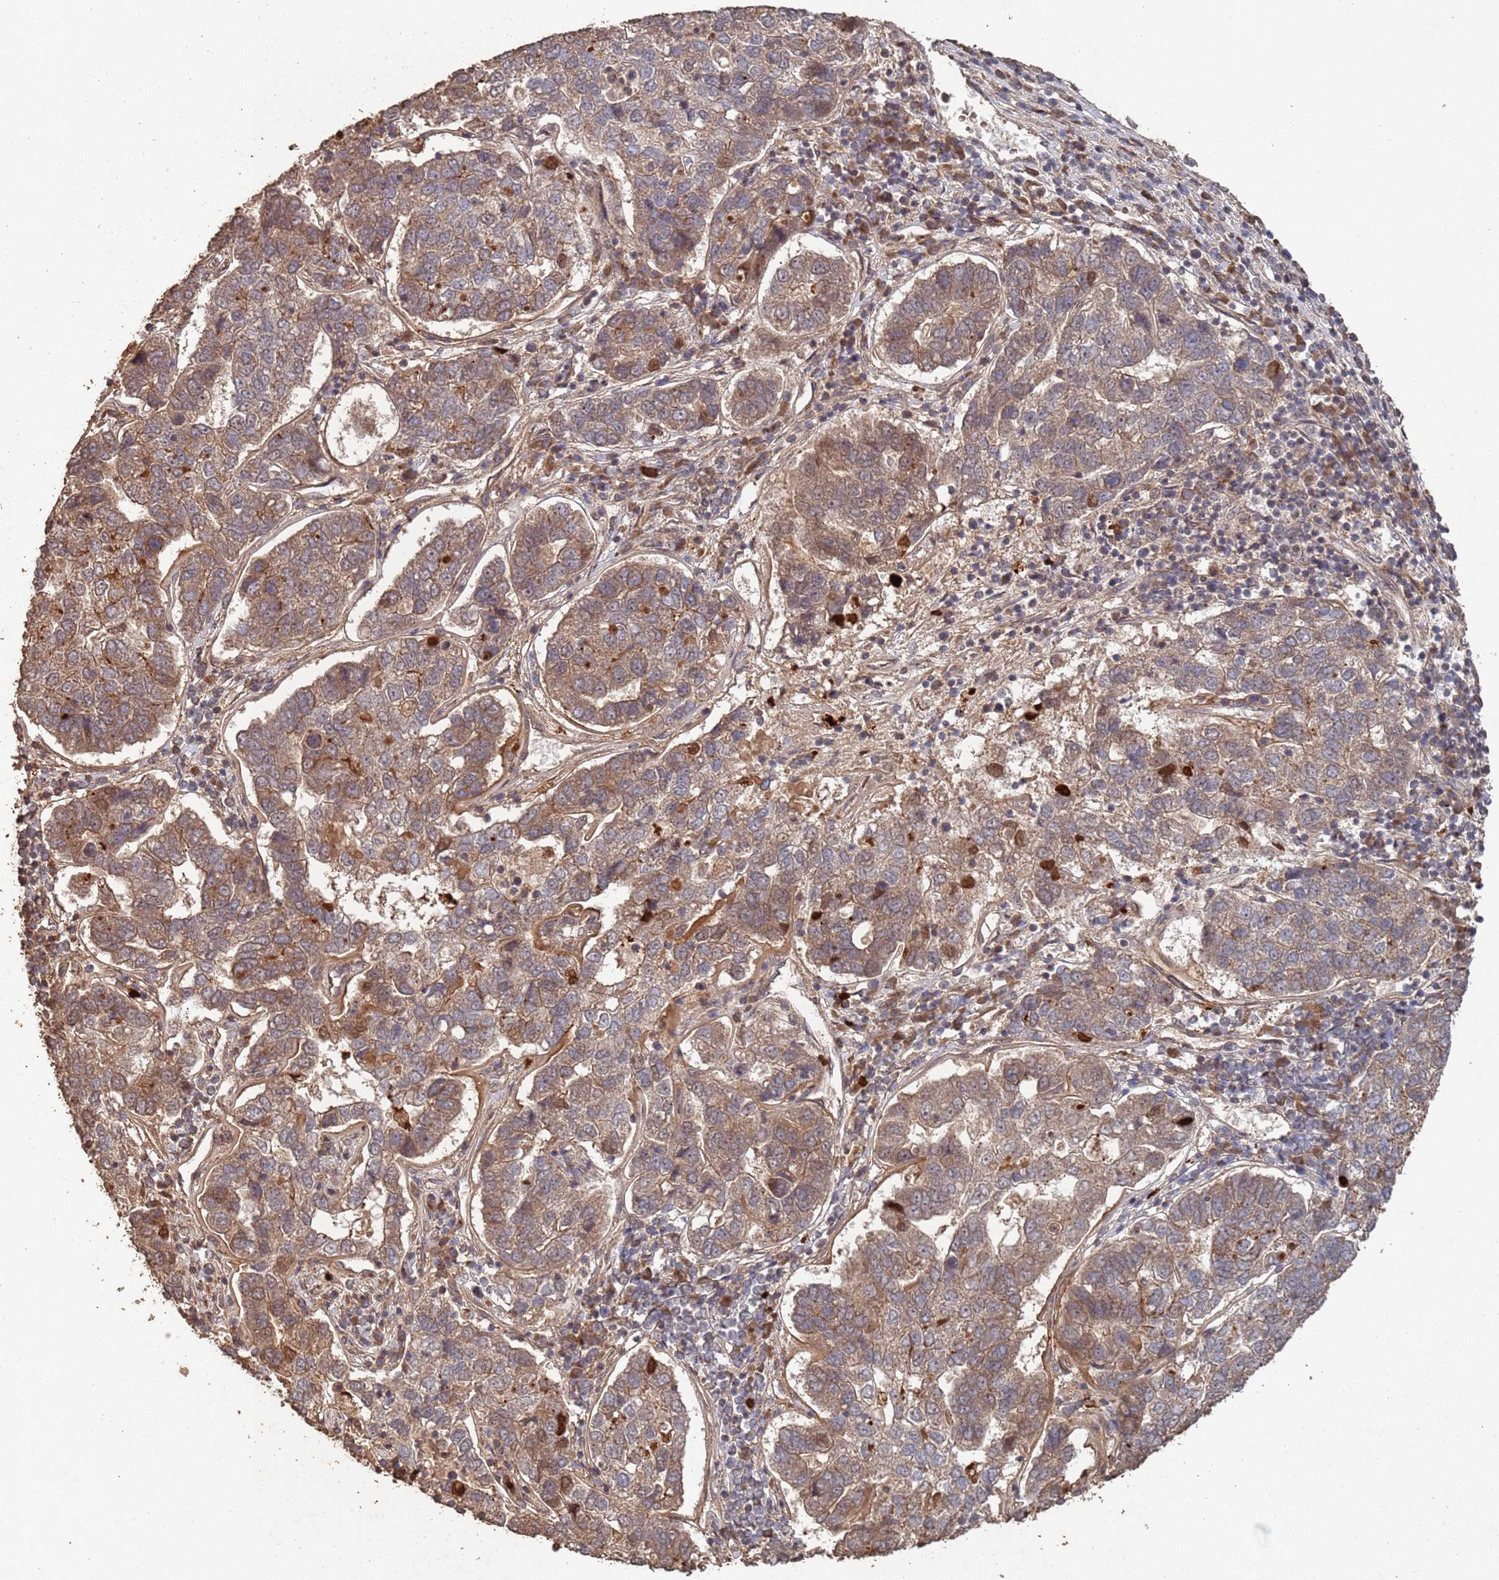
{"staining": {"intensity": "moderate", "quantity": ">75%", "location": "cytoplasmic/membranous"}, "tissue": "pancreatic cancer", "cell_type": "Tumor cells", "image_type": "cancer", "snomed": [{"axis": "morphology", "description": "Adenocarcinoma, NOS"}, {"axis": "topography", "description": "Pancreas"}], "caption": "Human pancreatic cancer stained for a protein (brown) demonstrates moderate cytoplasmic/membranous positive positivity in about >75% of tumor cells.", "gene": "FRAT1", "patient": {"sex": "female", "age": 61}}